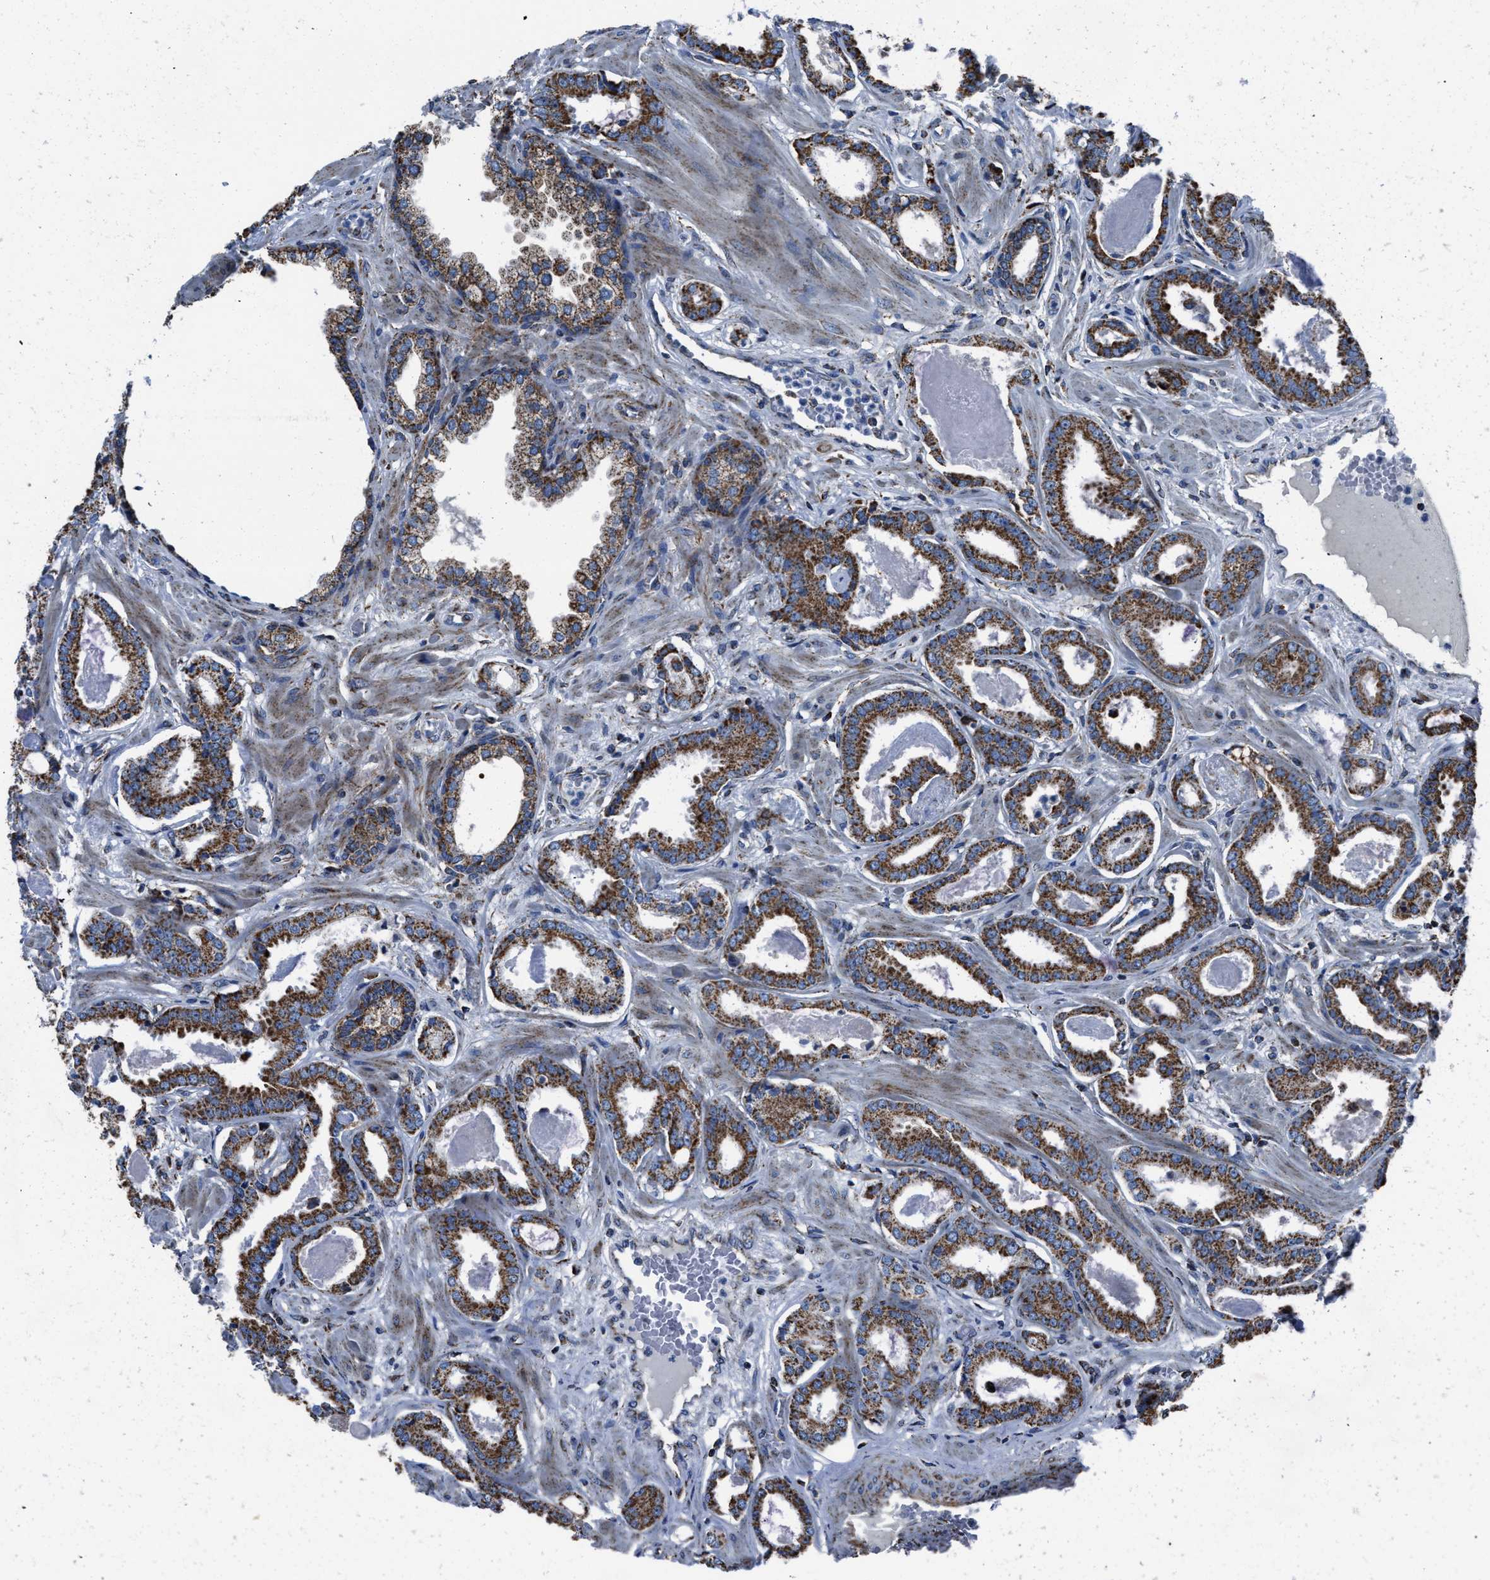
{"staining": {"intensity": "strong", "quantity": ">75%", "location": "cytoplasmic/membranous"}, "tissue": "prostate cancer", "cell_type": "Tumor cells", "image_type": "cancer", "snomed": [{"axis": "morphology", "description": "Adenocarcinoma, Low grade"}, {"axis": "topography", "description": "Prostate"}], "caption": "Prostate low-grade adenocarcinoma stained with immunohistochemistry (IHC) displays strong cytoplasmic/membranous expression in about >75% of tumor cells. (brown staining indicates protein expression, while blue staining denotes nuclei).", "gene": "NSD3", "patient": {"sex": "male", "age": 53}}